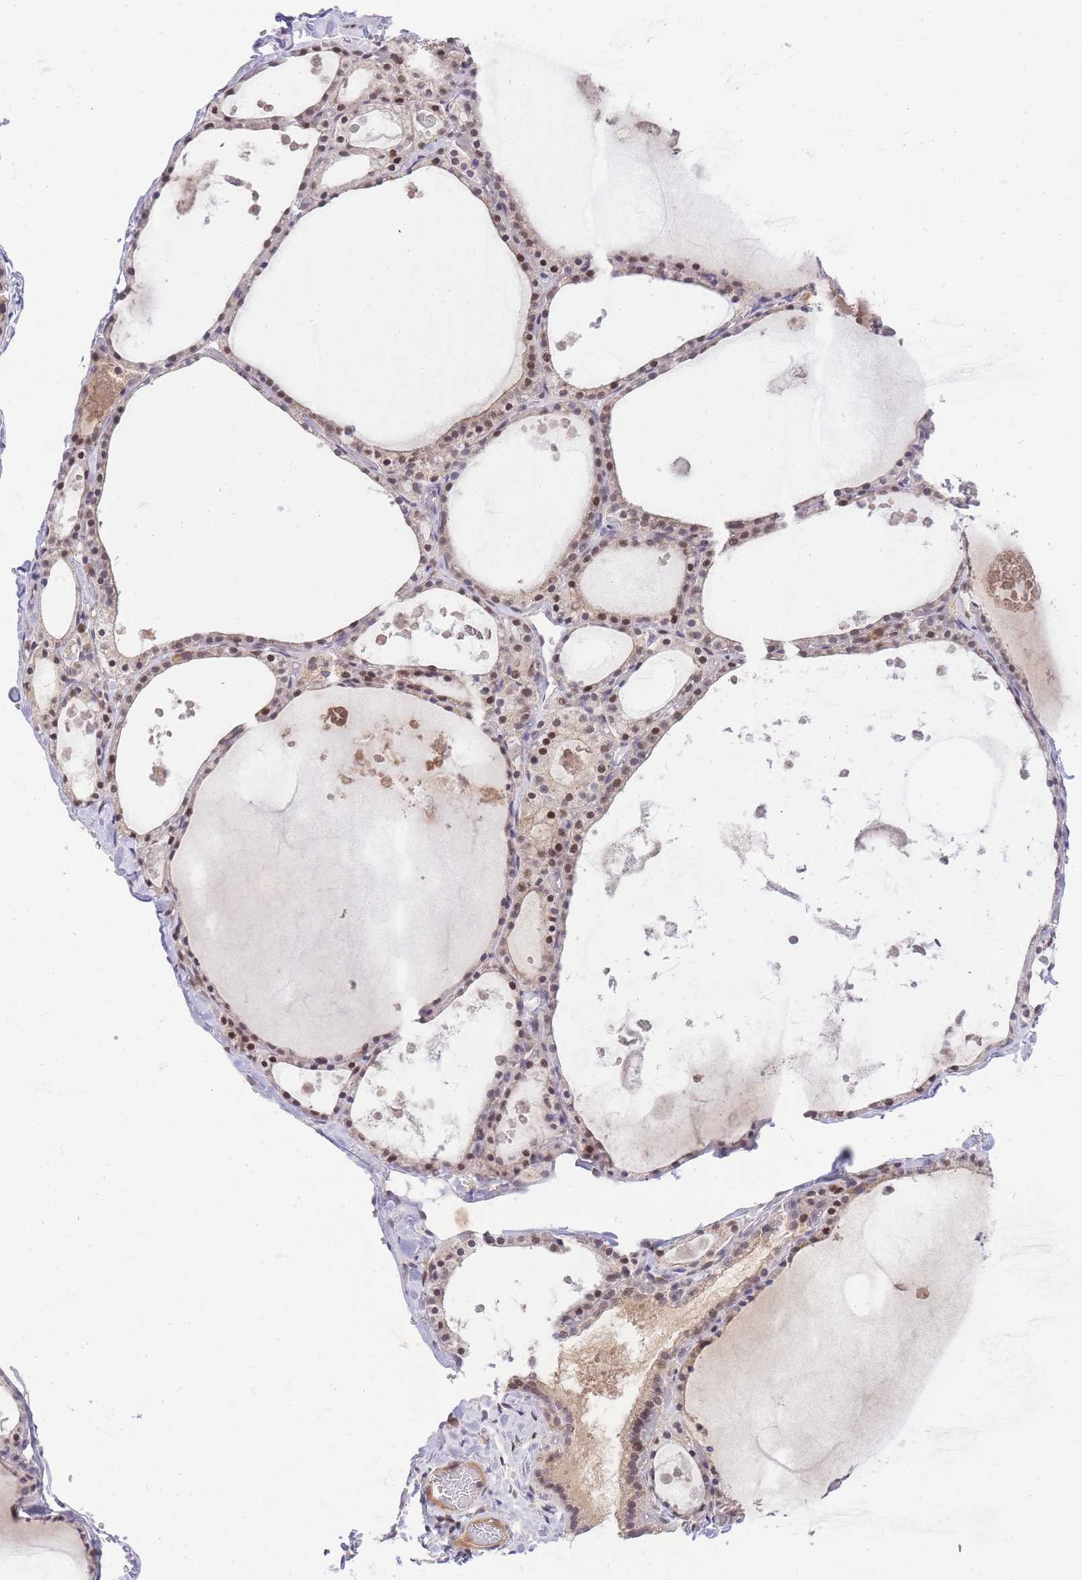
{"staining": {"intensity": "moderate", "quantity": ">75%", "location": "nuclear"}, "tissue": "thyroid gland", "cell_type": "Glandular cells", "image_type": "normal", "snomed": [{"axis": "morphology", "description": "Normal tissue, NOS"}, {"axis": "topography", "description": "Thyroid gland"}], "caption": "Glandular cells exhibit medium levels of moderate nuclear expression in about >75% of cells in unremarkable thyroid gland. Immunohistochemistry stains the protein of interest in brown and the nuclei are stained blue.", "gene": "PUS10", "patient": {"sex": "male", "age": 56}}